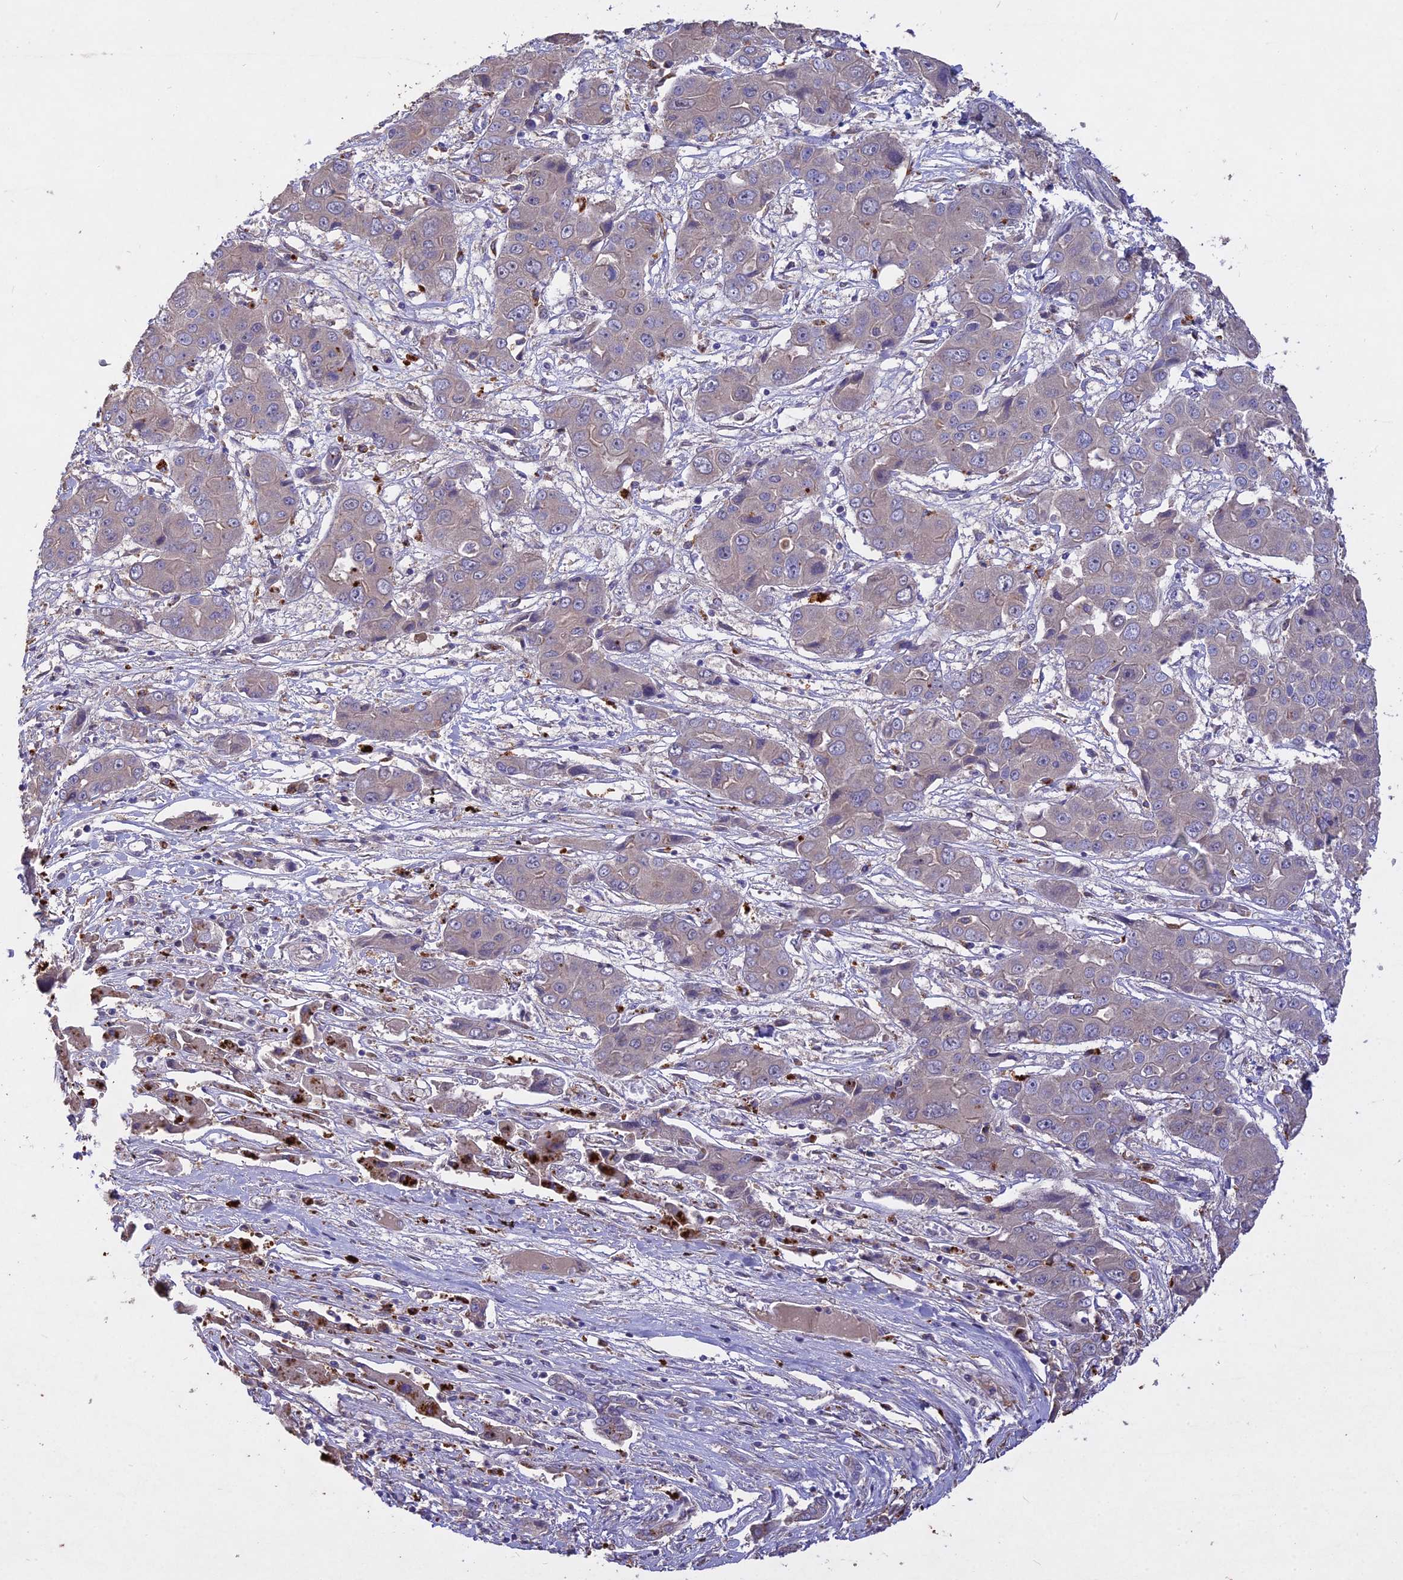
{"staining": {"intensity": "moderate", "quantity": "<25%", "location": "cytoplasmic/membranous"}, "tissue": "liver cancer", "cell_type": "Tumor cells", "image_type": "cancer", "snomed": [{"axis": "morphology", "description": "Cholangiocarcinoma"}, {"axis": "topography", "description": "Liver"}], "caption": "Liver cancer (cholangiocarcinoma) stained for a protein exhibits moderate cytoplasmic/membranous positivity in tumor cells.", "gene": "SLC26A4", "patient": {"sex": "male", "age": 67}}